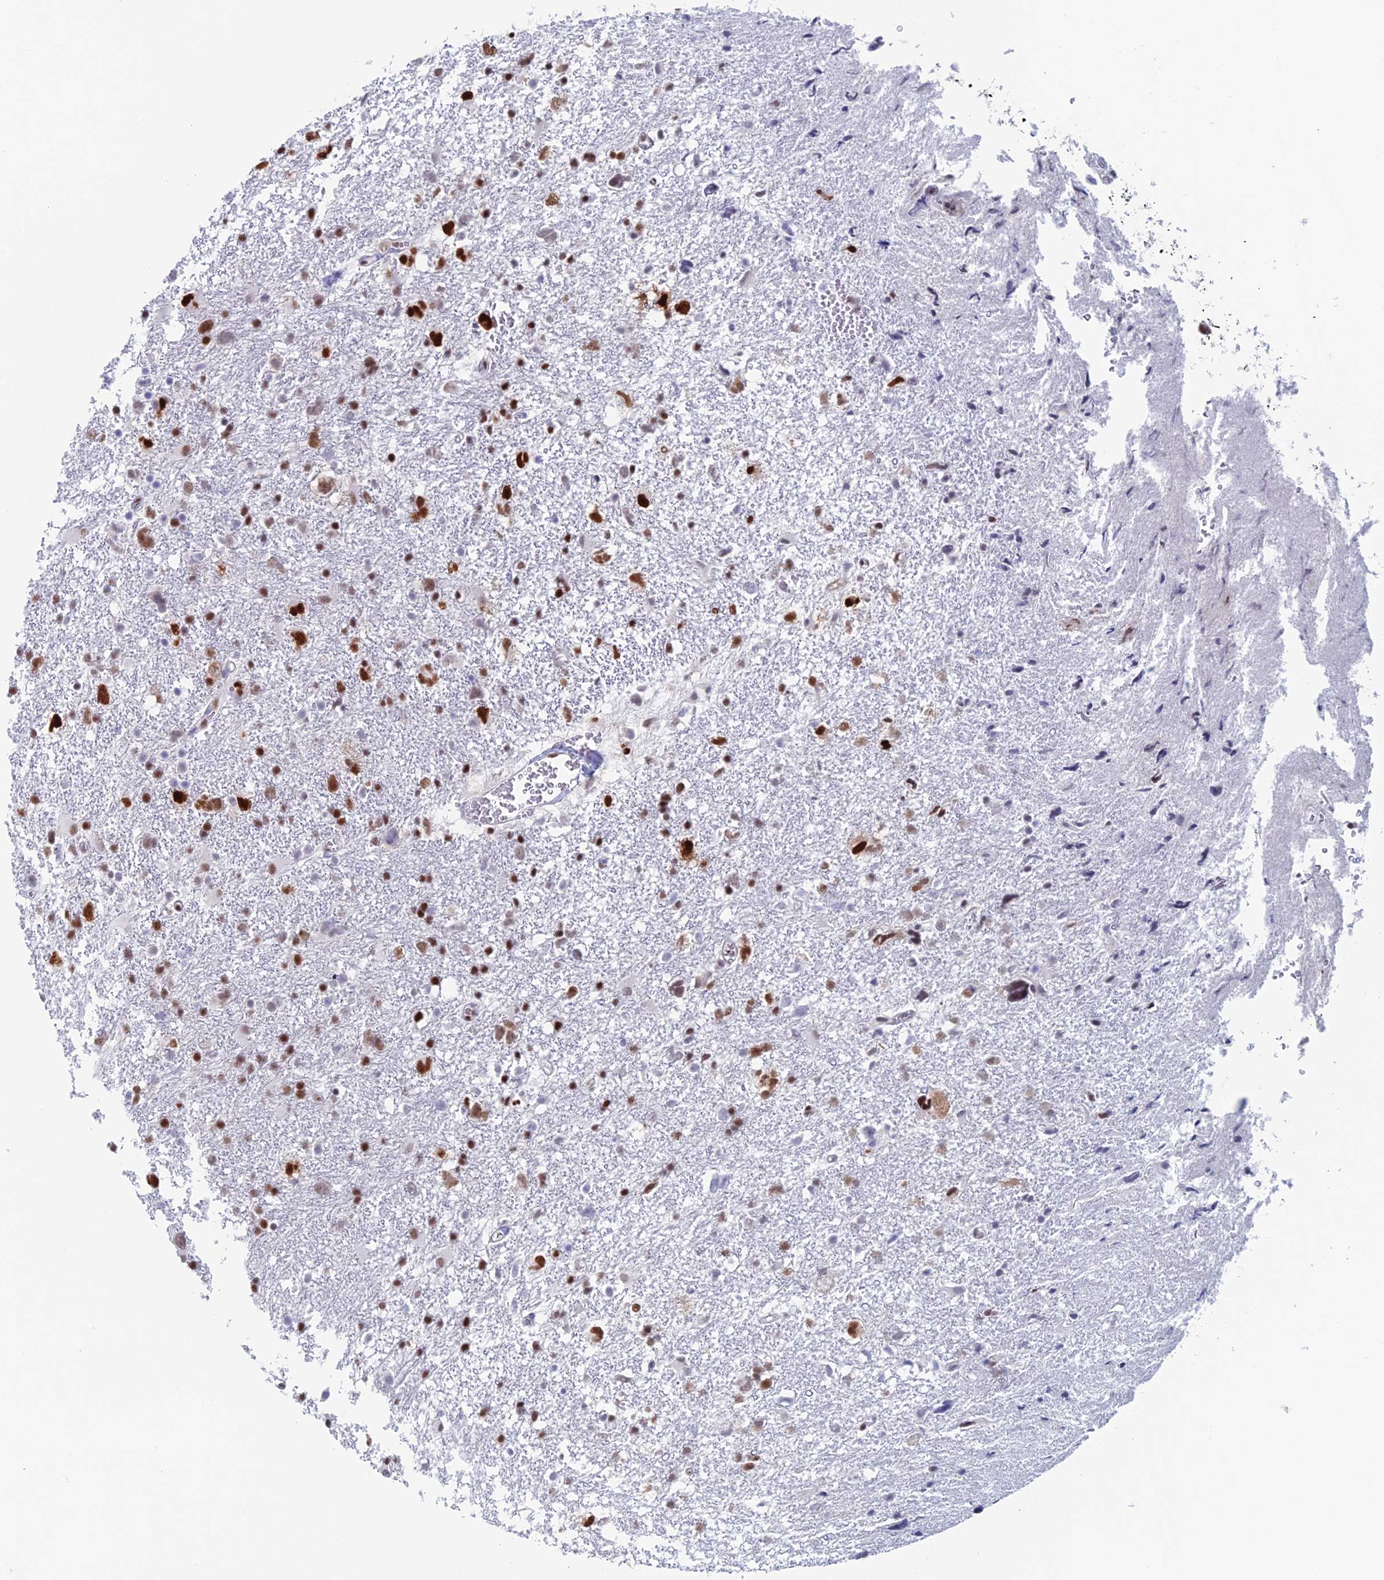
{"staining": {"intensity": "strong", "quantity": "<25%", "location": "nuclear"}, "tissue": "glioma", "cell_type": "Tumor cells", "image_type": "cancer", "snomed": [{"axis": "morphology", "description": "Glioma, malignant, High grade"}, {"axis": "topography", "description": "Brain"}], "caption": "Immunohistochemistry of human high-grade glioma (malignant) demonstrates medium levels of strong nuclear staining in about <25% of tumor cells. (Stains: DAB (3,3'-diaminobenzidine) in brown, nuclei in blue, Microscopy: brightfield microscopy at high magnification).", "gene": "NOL4L", "patient": {"sex": "male", "age": 61}}